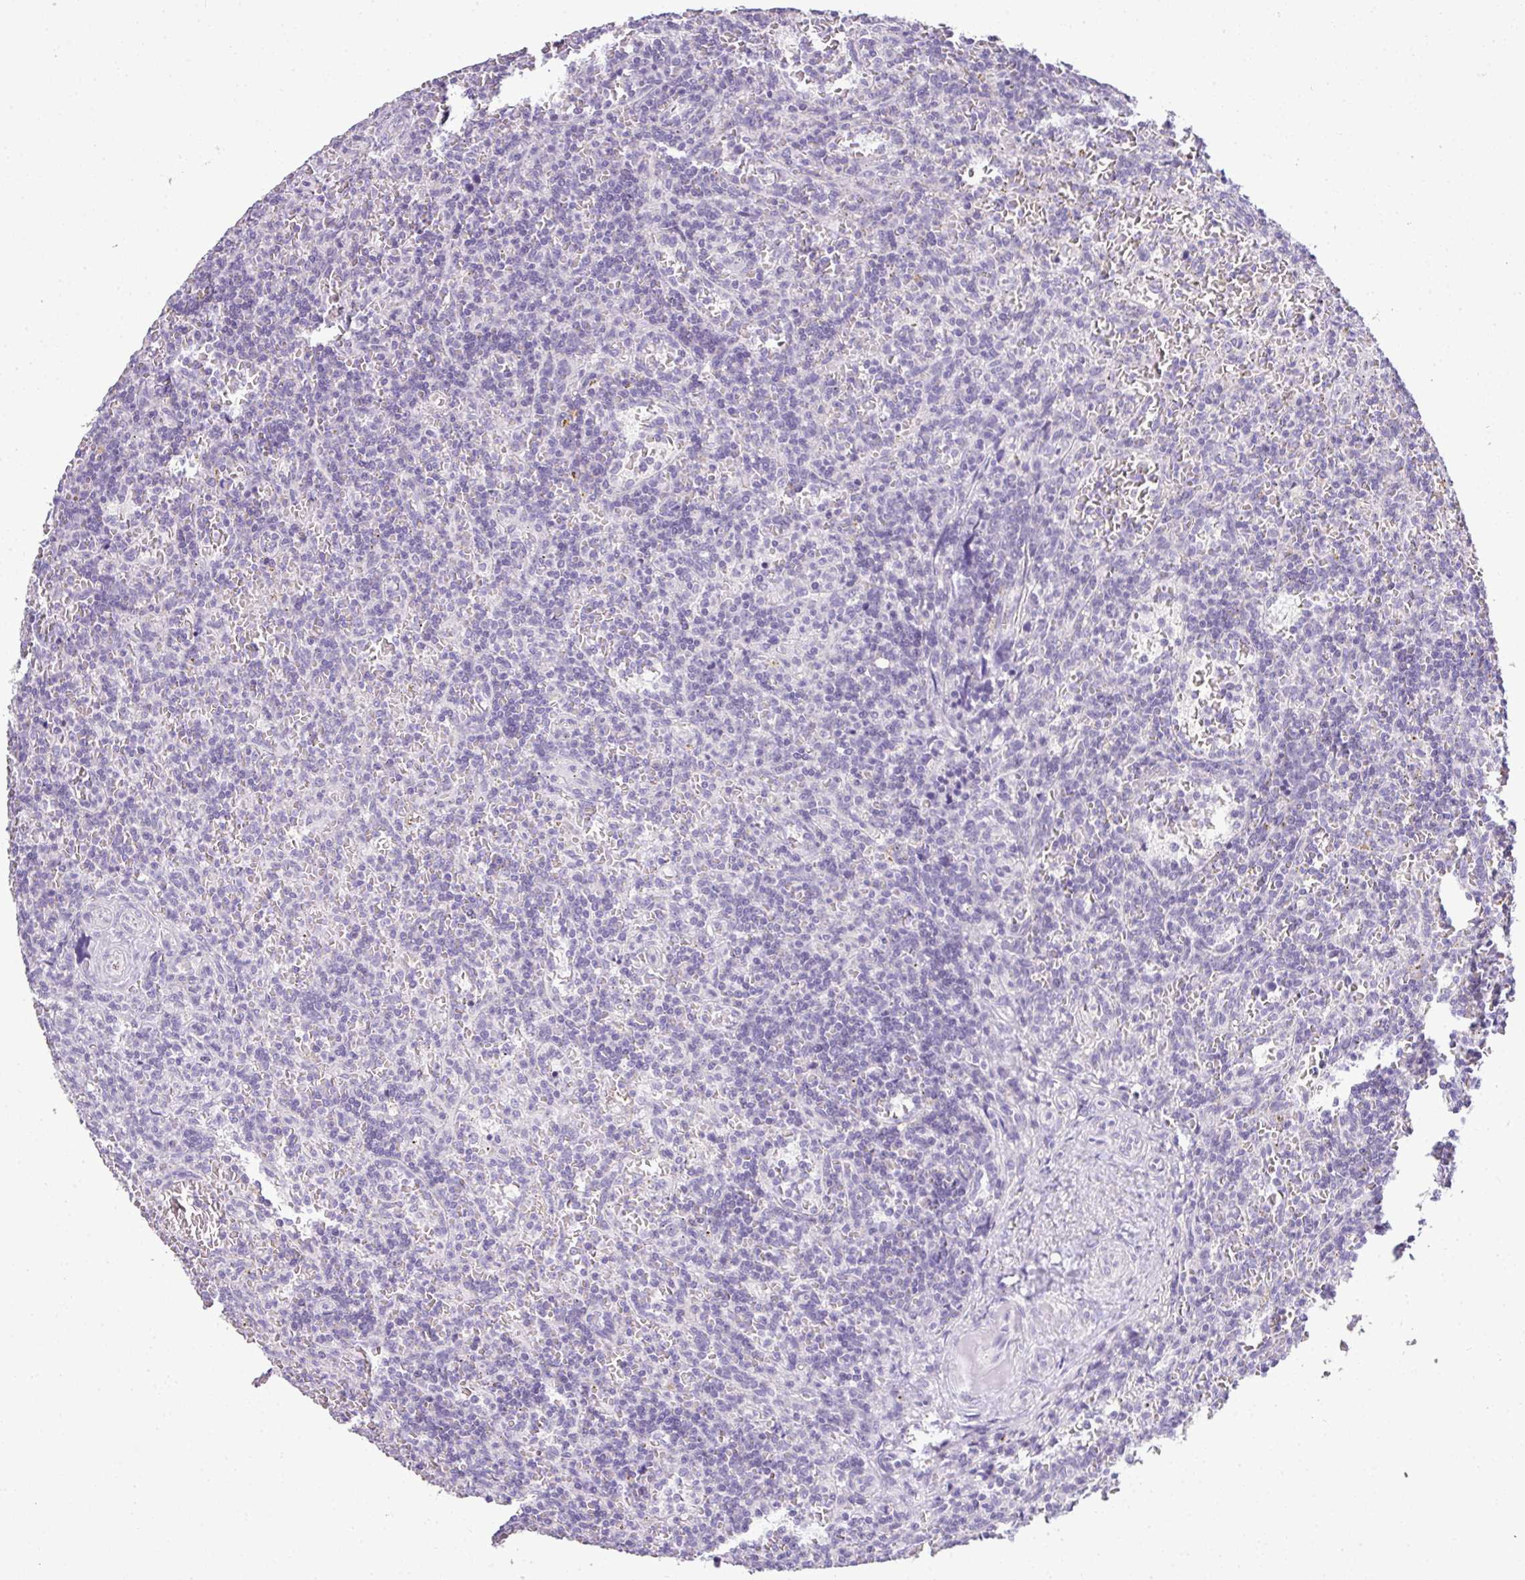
{"staining": {"intensity": "negative", "quantity": "none", "location": "none"}, "tissue": "lymphoma", "cell_type": "Tumor cells", "image_type": "cancer", "snomed": [{"axis": "morphology", "description": "Malignant lymphoma, non-Hodgkin's type, Low grade"}, {"axis": "topography", "description": "Spleen"}], "caption": "Photomicrograph shows no protein staining in tumor cells of lymphoma tissue.", "gene": "CMPK1", "patient": {"sex": "male", "age": 73}}